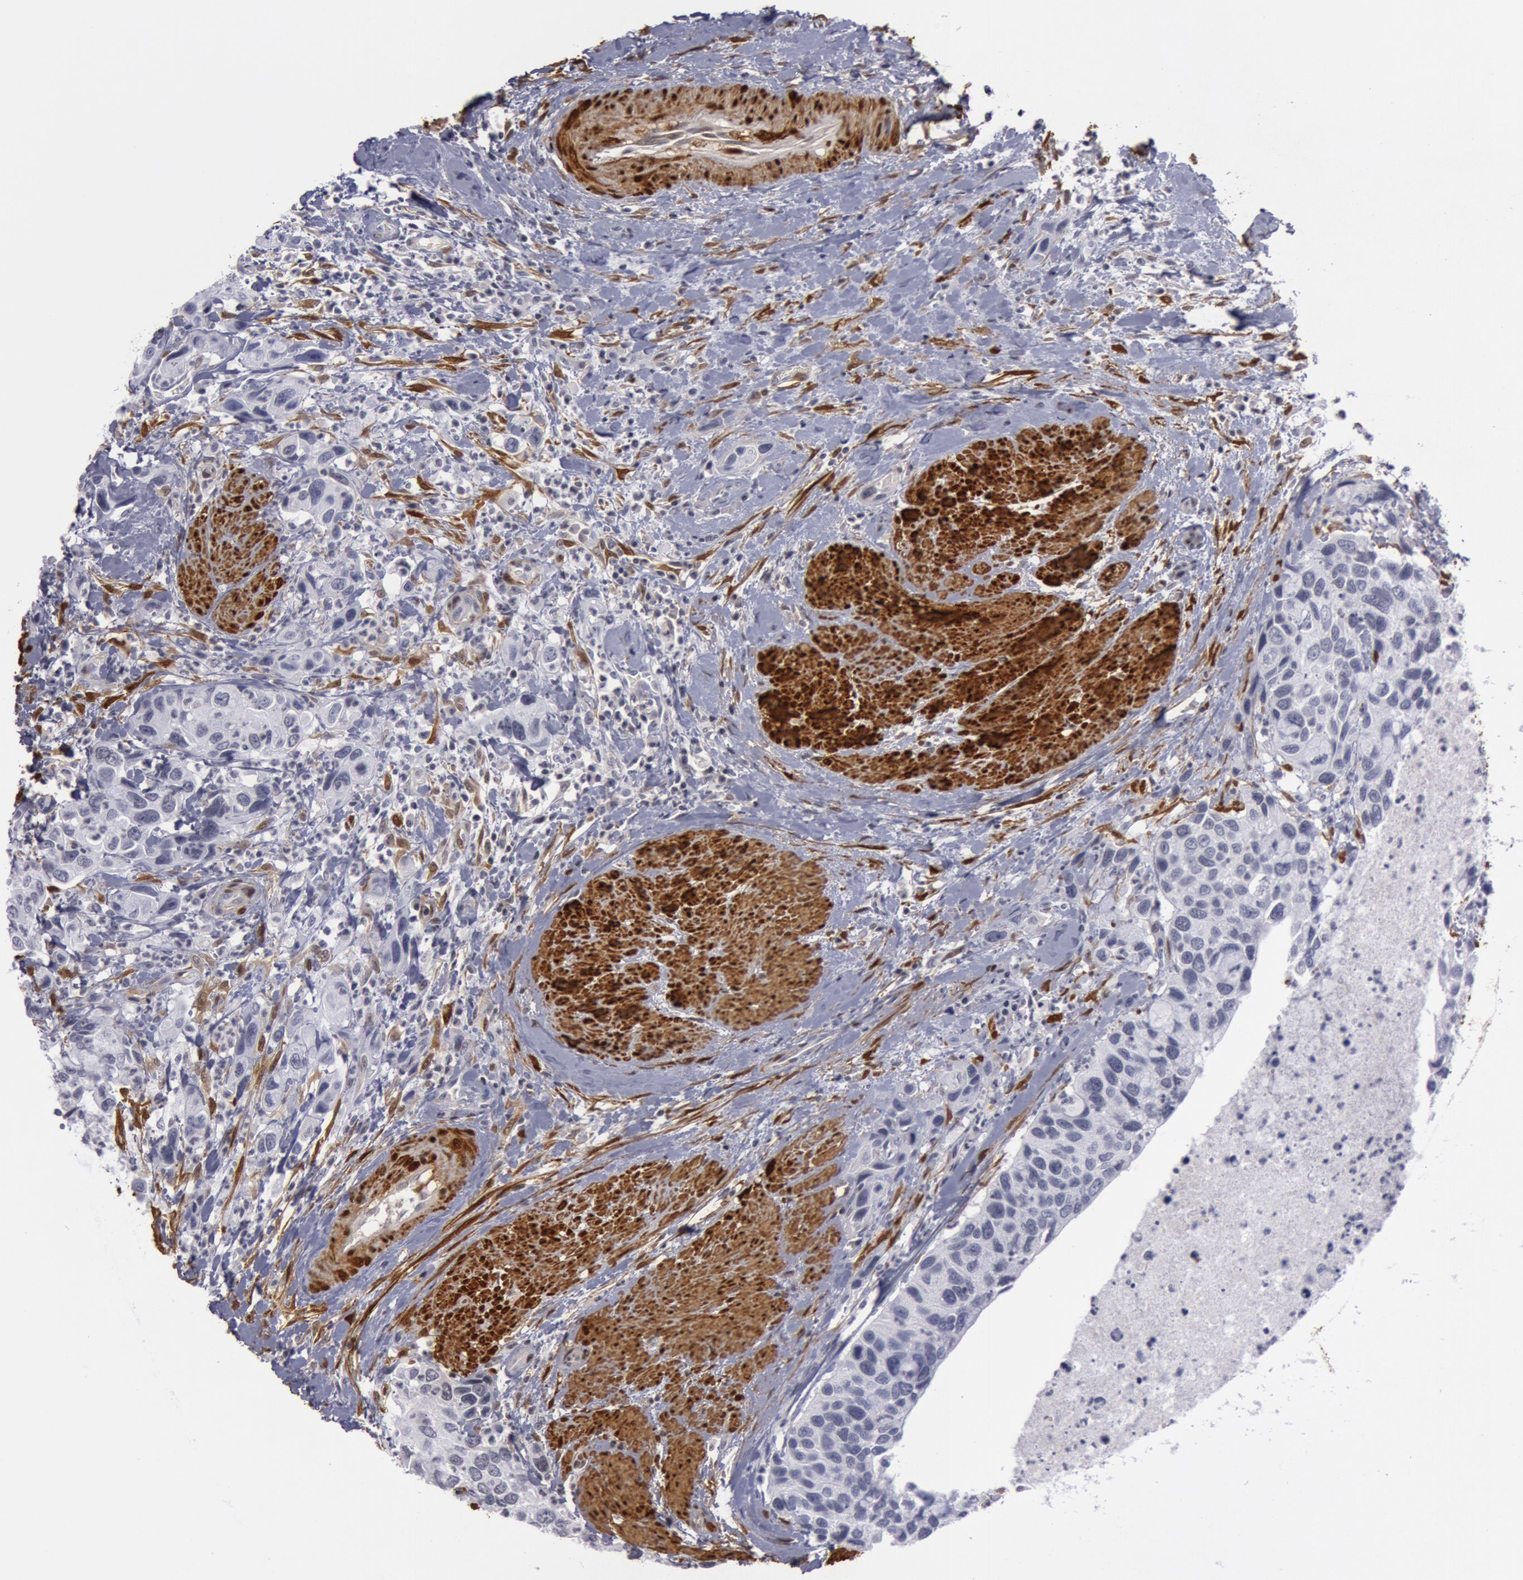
{"staining": {"intensity": "weak", "quantity": "<25%", "location": "cytoplasmic/membranous"}, "tissue": "urothelial cancer", "cell_type": "Tumor cells", "image_type": "cancer", "snomed": [{"axis": "morphology", "description": "Urothelial carcinoma, High grade"}, {"axis": "topography", "description": "Urinary bladder"}], "caption": "DAB (3,3'-diaminobenzidine) immunohistochemical staining of human high-grade urothelial carcinoma demonstrates no significant expression in tumor cells. Nuclei are stained in blue.", "gene": "TAGLN", "patient": {"sex": "male", "age": 66}}